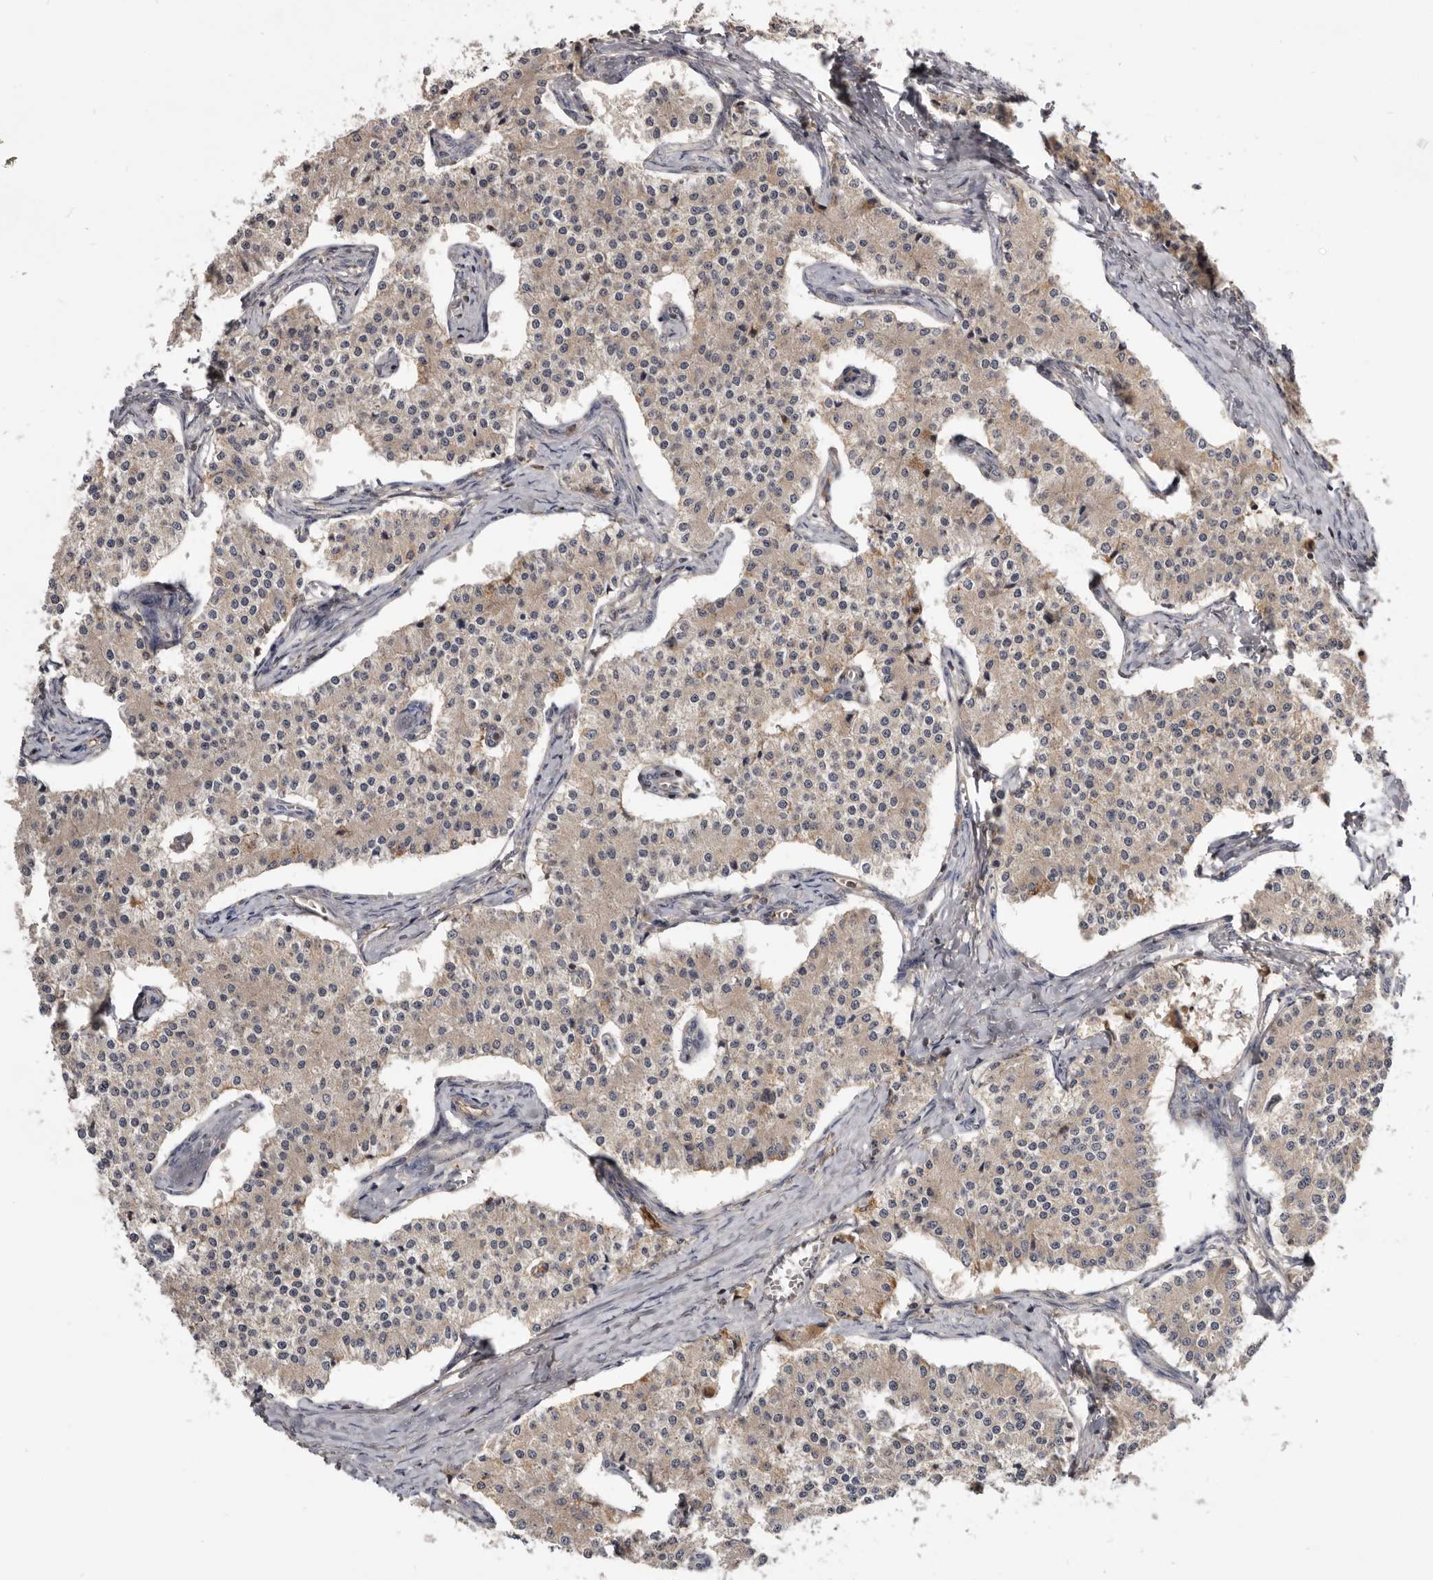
{"staining": {"intensity": "moderate", "quantity": "<25%", "location": "cytoplasmic/membranous"}, "tissue": "carcinoid", "cell_type": "Tumor cells", "image_type": "cancer", "snomed": [{"axis": "morphology", "description": "Carcinoid, malignant, NOS"}, {"axis": "topography", "description": "Colon"}], "caption": "DAB immunohistochemical staining of carcinoid reveals moderate cytoplasmic/membranous protein staining in approximately <25% of tumor cells.", "gene": "TTC39A", "patient": {"sex": "female", "age": 52}}